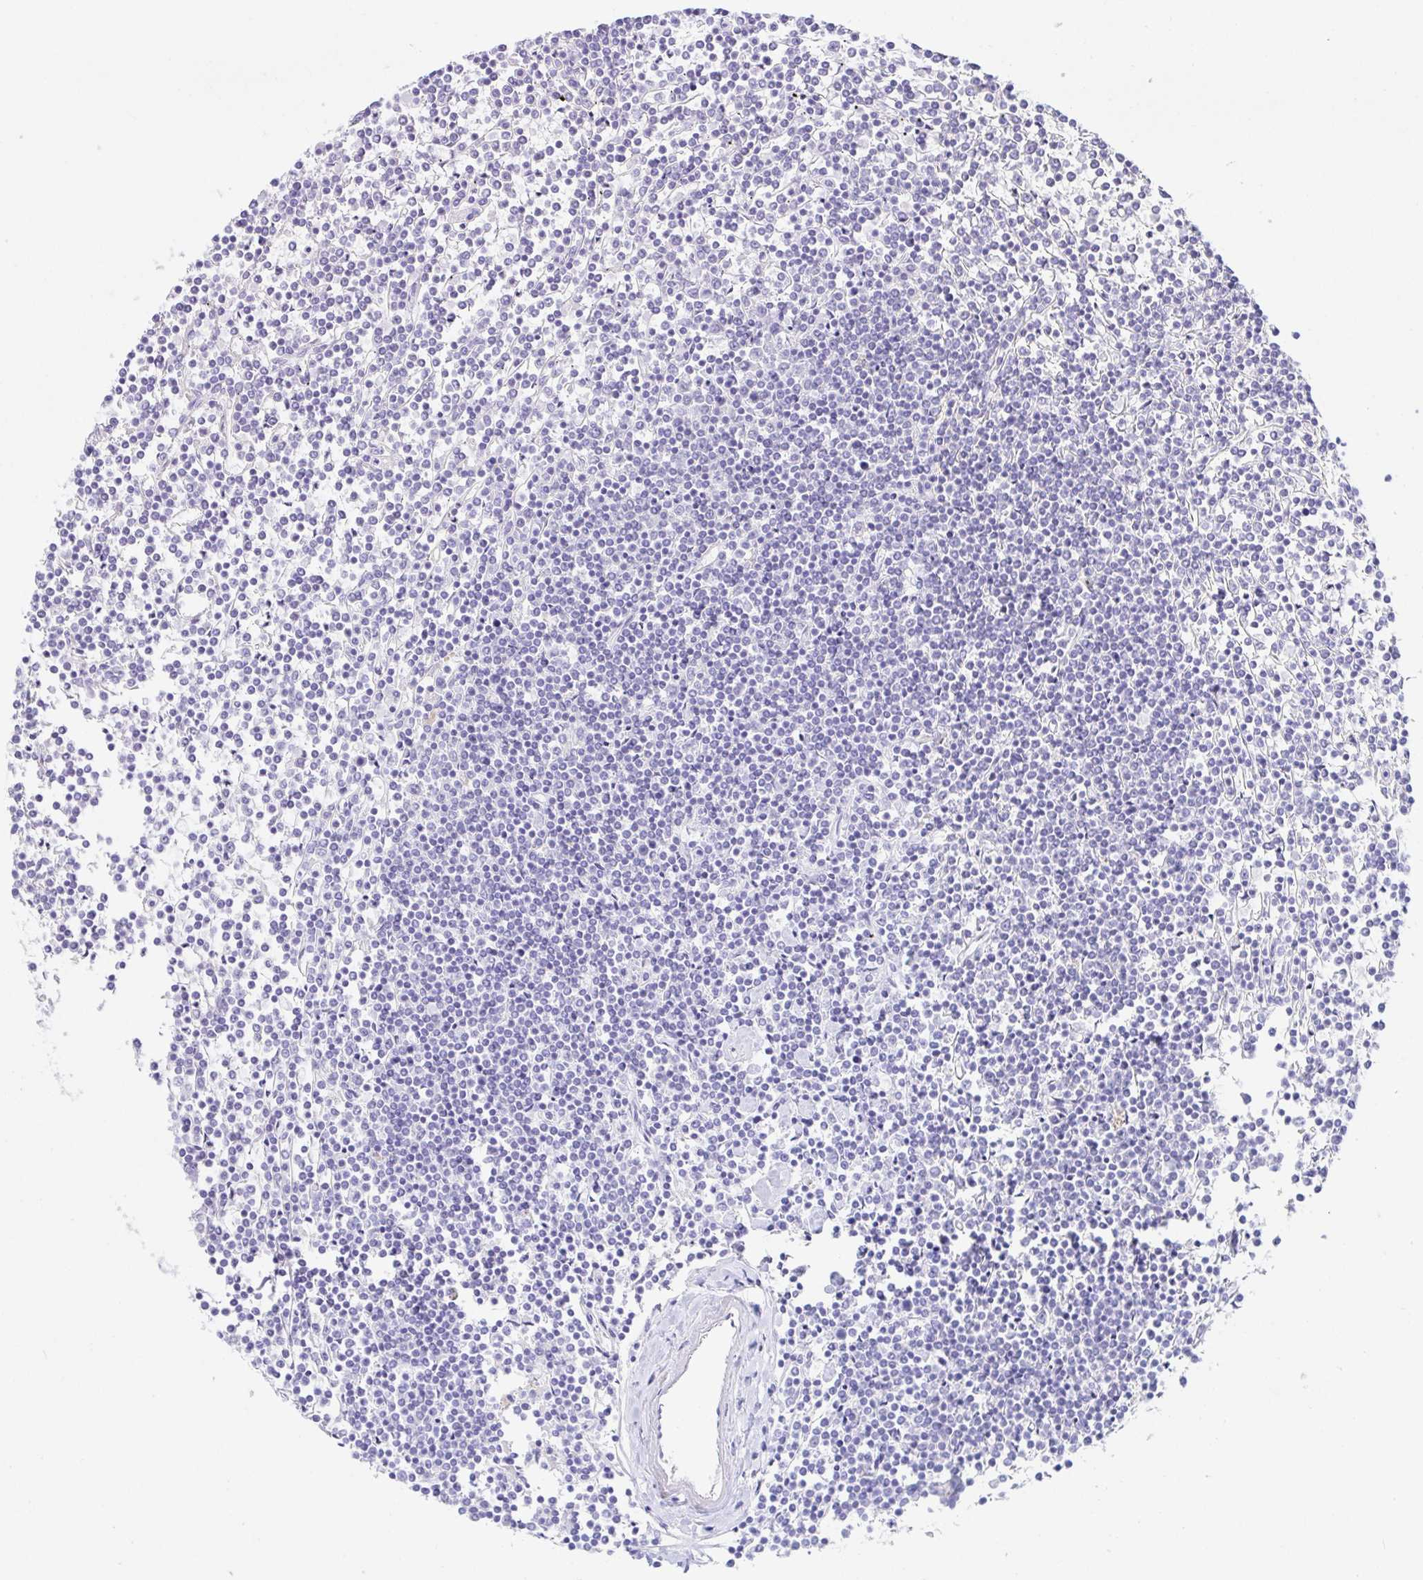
{"staining": {"intensity": "negative", "quantity": "none", "location": "none"}, "tissue": "lymphoma", "cell_type": "Tumor cells", "image_type": "cancer", "snomed": [{"axis": "morphology", "description": "Malignant lymphoma, non-Hodgkin's type, Low grade"}, {"axis": "topography", "description": "Spleen"}], "caption": "Lymphoma stained for a protein using immunohistochemistry shows no positivity tumor cells.", "gene": "PAX8", "patient": {"sex": "female", "age": 19}}